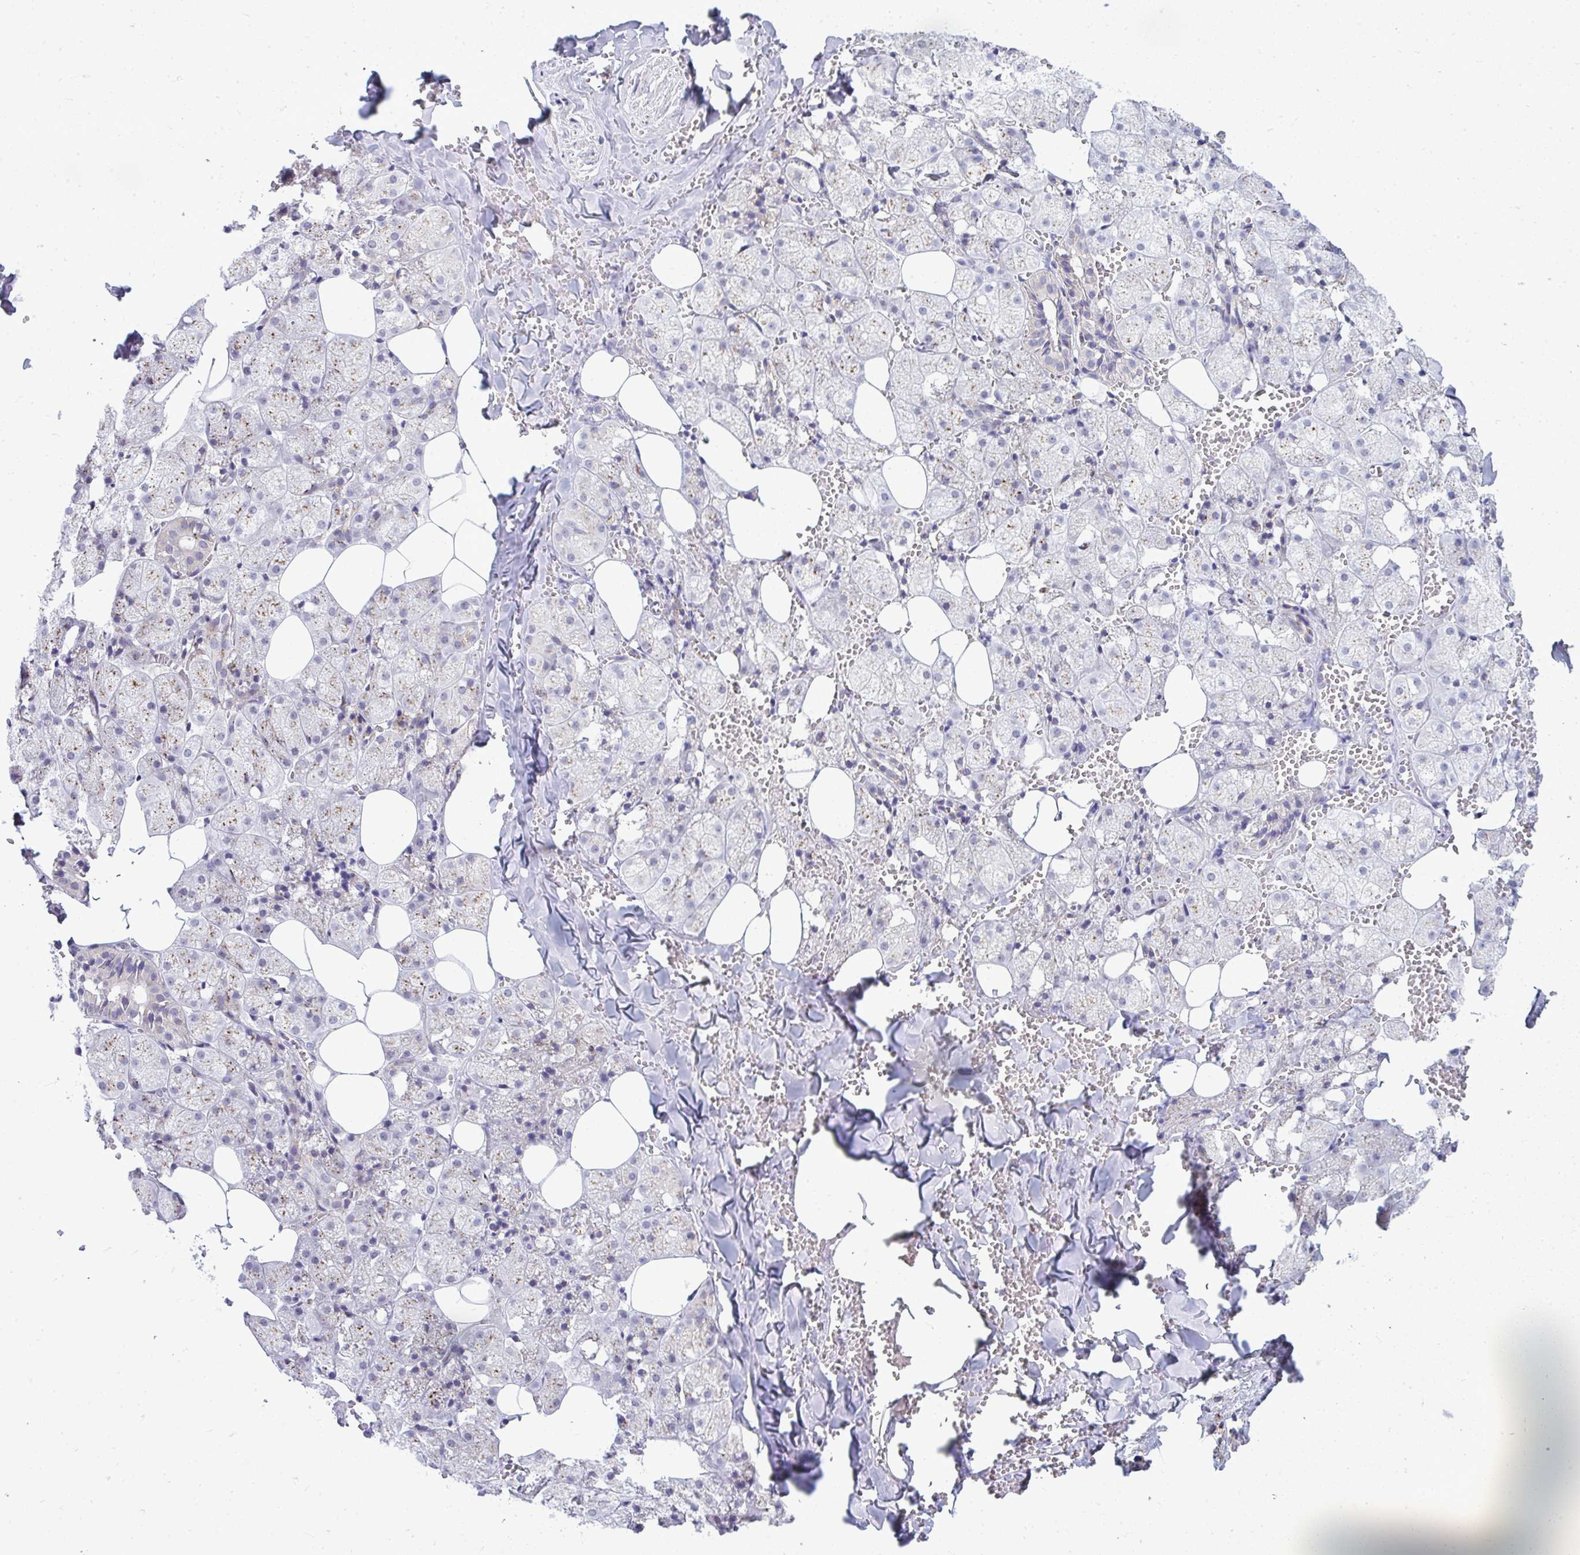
{"staining": {"intensity": "moderate", "quantity": "<25%", "location": "cytoplasmic/membranous"}, "tissue": "salivary gland", "cell_type": "Glandular cells", "image_type": "normal", "snomed": [{"axis": "morphology", "description": "Normal tissue, NOS"}, {"axis": "topography", "description": "Salivary gland"}, {"axis": "topography", "description": "Peripheral nerve tissue"}], "caption": "Immunohistochemistry micrograph of benign salivary gland: salivary gland stained using IHC demonstrates low levels of moderate protein expression localized specifically in the cytoplasmic/membranous of glandular cells, appearing as a cytoplasmic/membranous brown color.", "gene": "DTX4", "patient": {"sex": "male", "age": 38}}